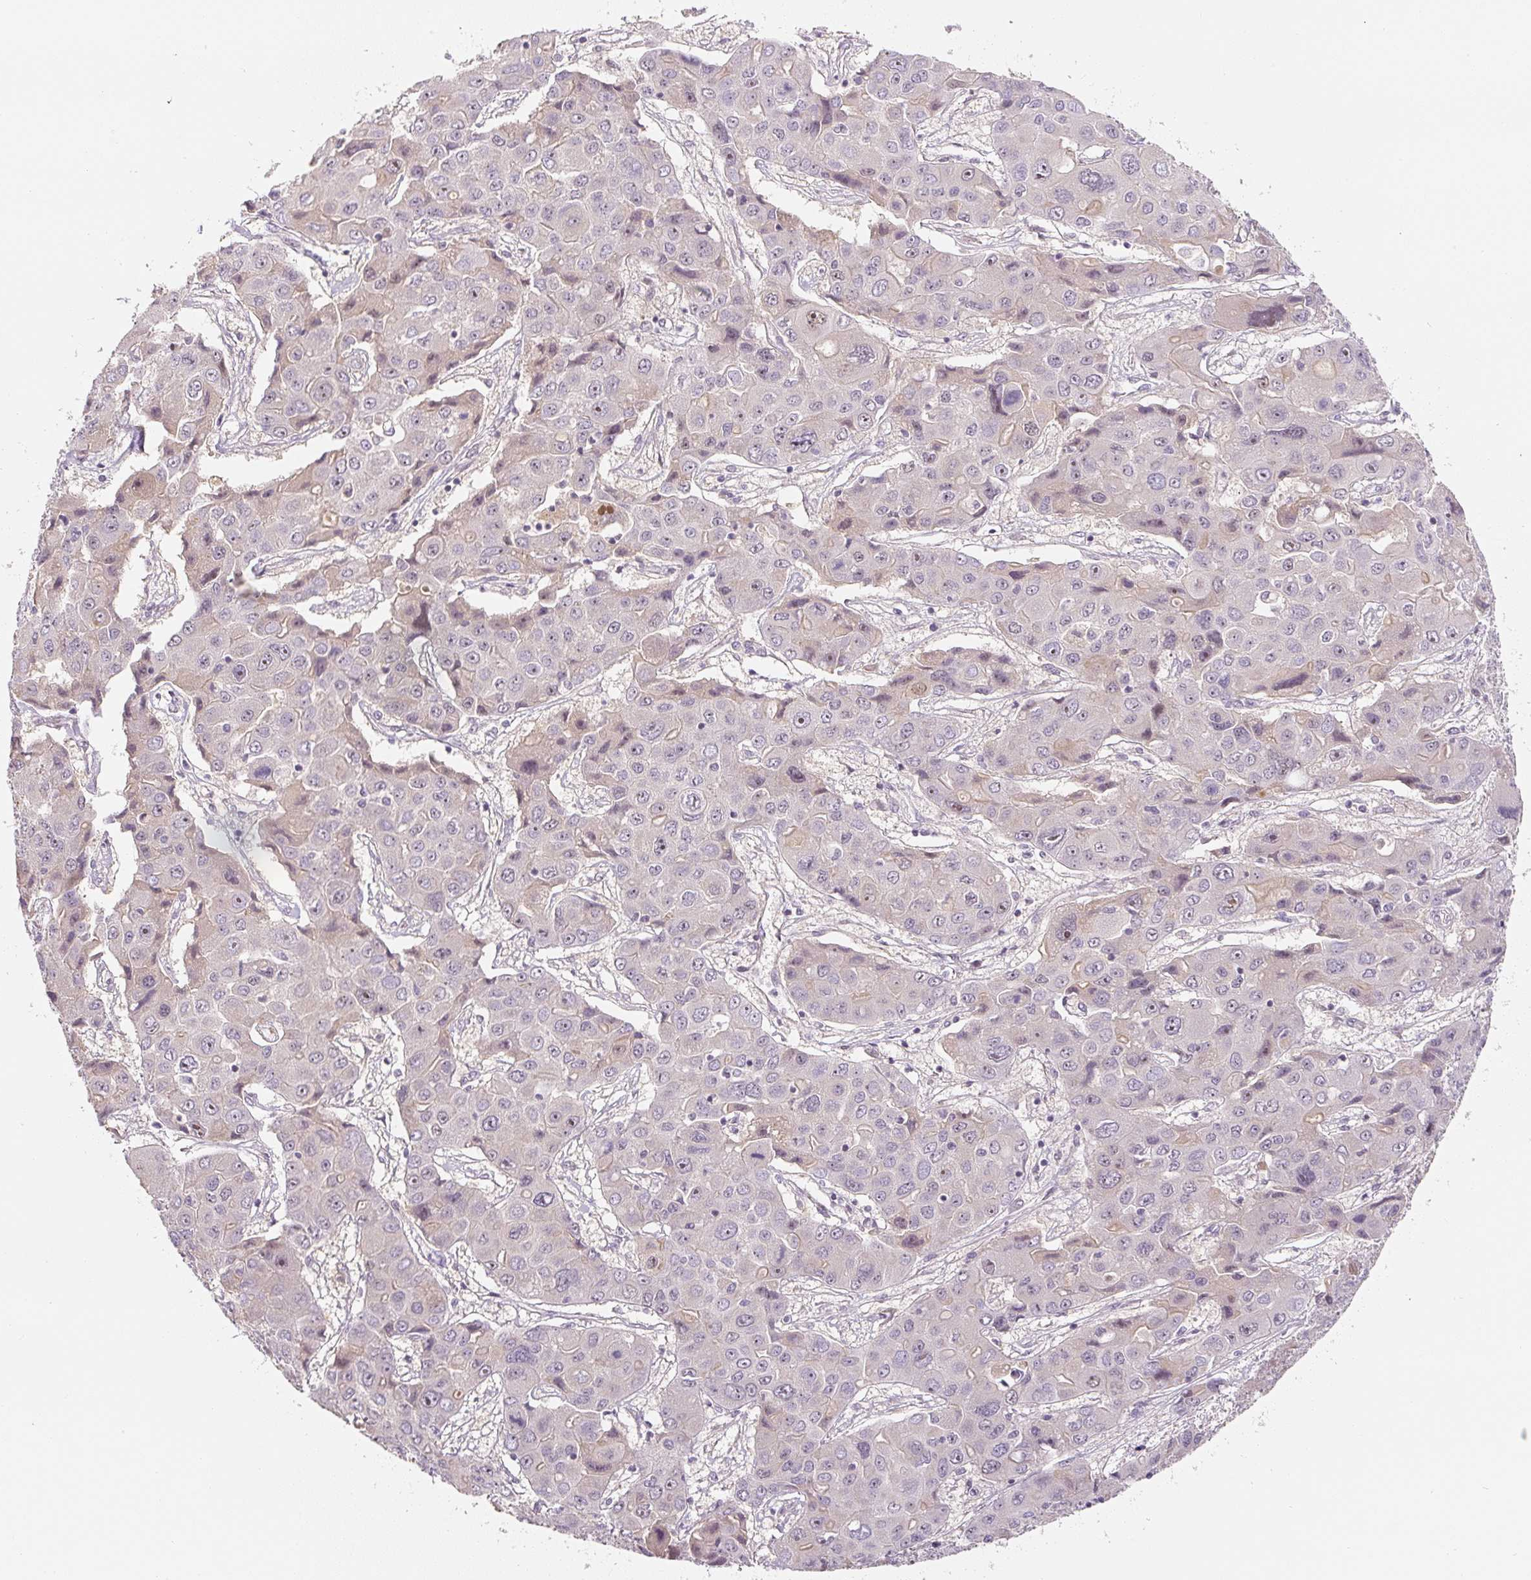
{"staining": {"intensity": "weak", "quantity": "<25%", "location": "cytoplasmic/membranous,nuclear"}, "tissue": "liver cancer", "cell_type": "Tumor cells", "image_type": "cancer", "snomed": [{"axis": "morphology", "description": "Cholangiocarcinoma"}, {"axis": "topography", "description": "Liver"}], "caption": "There is no significant positivity in tumor cells of liver cholangiocarcinoma. (DAB IHC, high magnification).", "gene": "PWWP3B", "patient": {"sex": "male", "age": 67}}